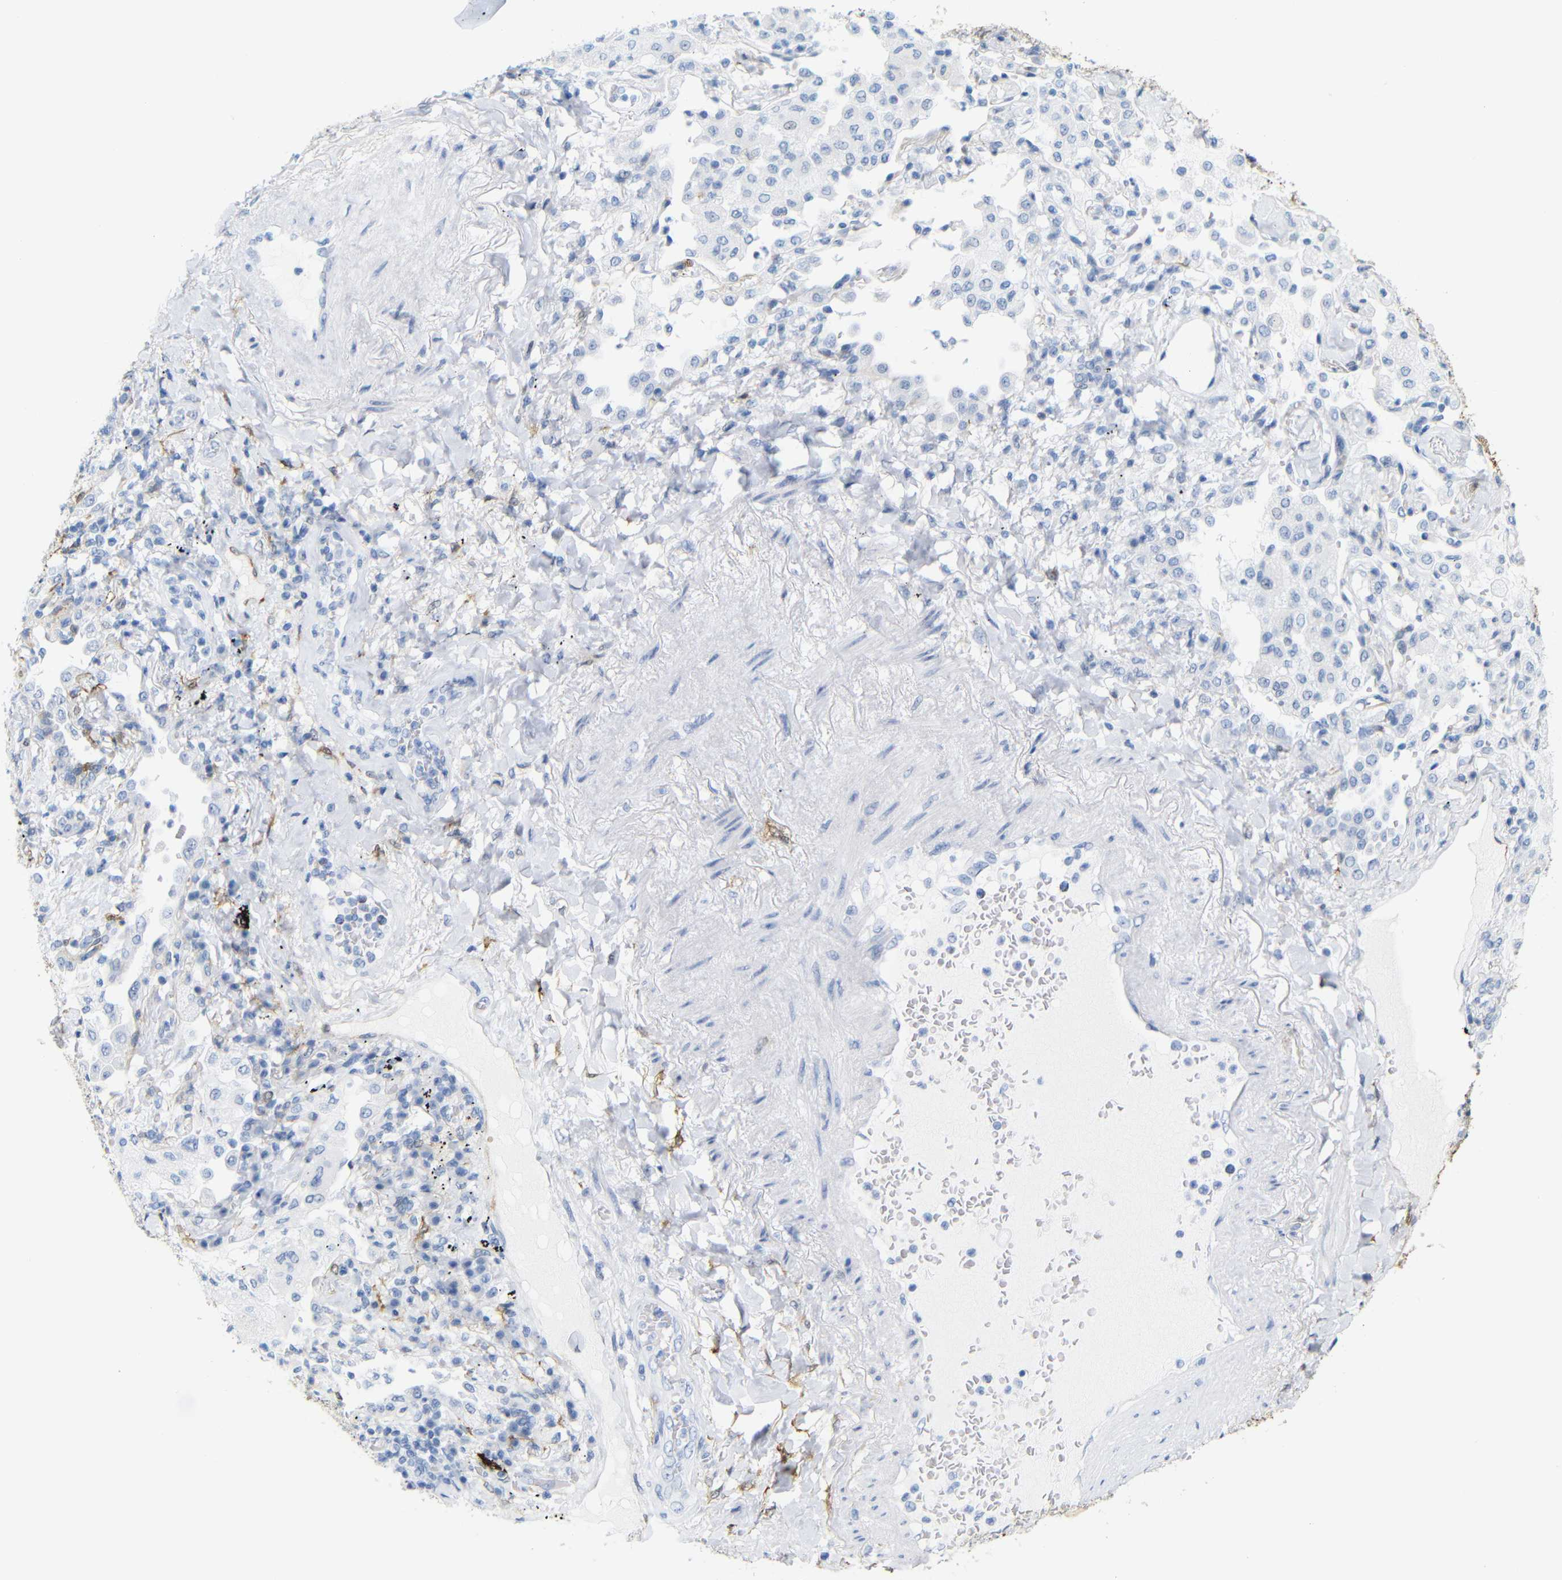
{"staining": {"intensity": "negative", "quantity": "none", "location": "none"}, "tissue": "lung cancer", "cell_type": "Tumor cells", "image_type": "cancer", "snomed": [{"axis": "morphology", "description": "Normal tissue, NOS"}, {"axis": "morphology", "description": "Adenocarcinoma, NOS"}, {"axis": "topography", "description": "Bronchus"}, {"axis": "topography", "description": "Lung"}], "caption": "Immunohistochemistry histopathology image of human adenocarcinoma (lung) stained for a protein (brown), which shows no staining in tumor cells. (DAB (3,3'-diaminobenzidine) immunohistochemistry with hematoxylin counter stain).", "gene": "MT1A", "patient": {"sex": "female", "age": 70}}